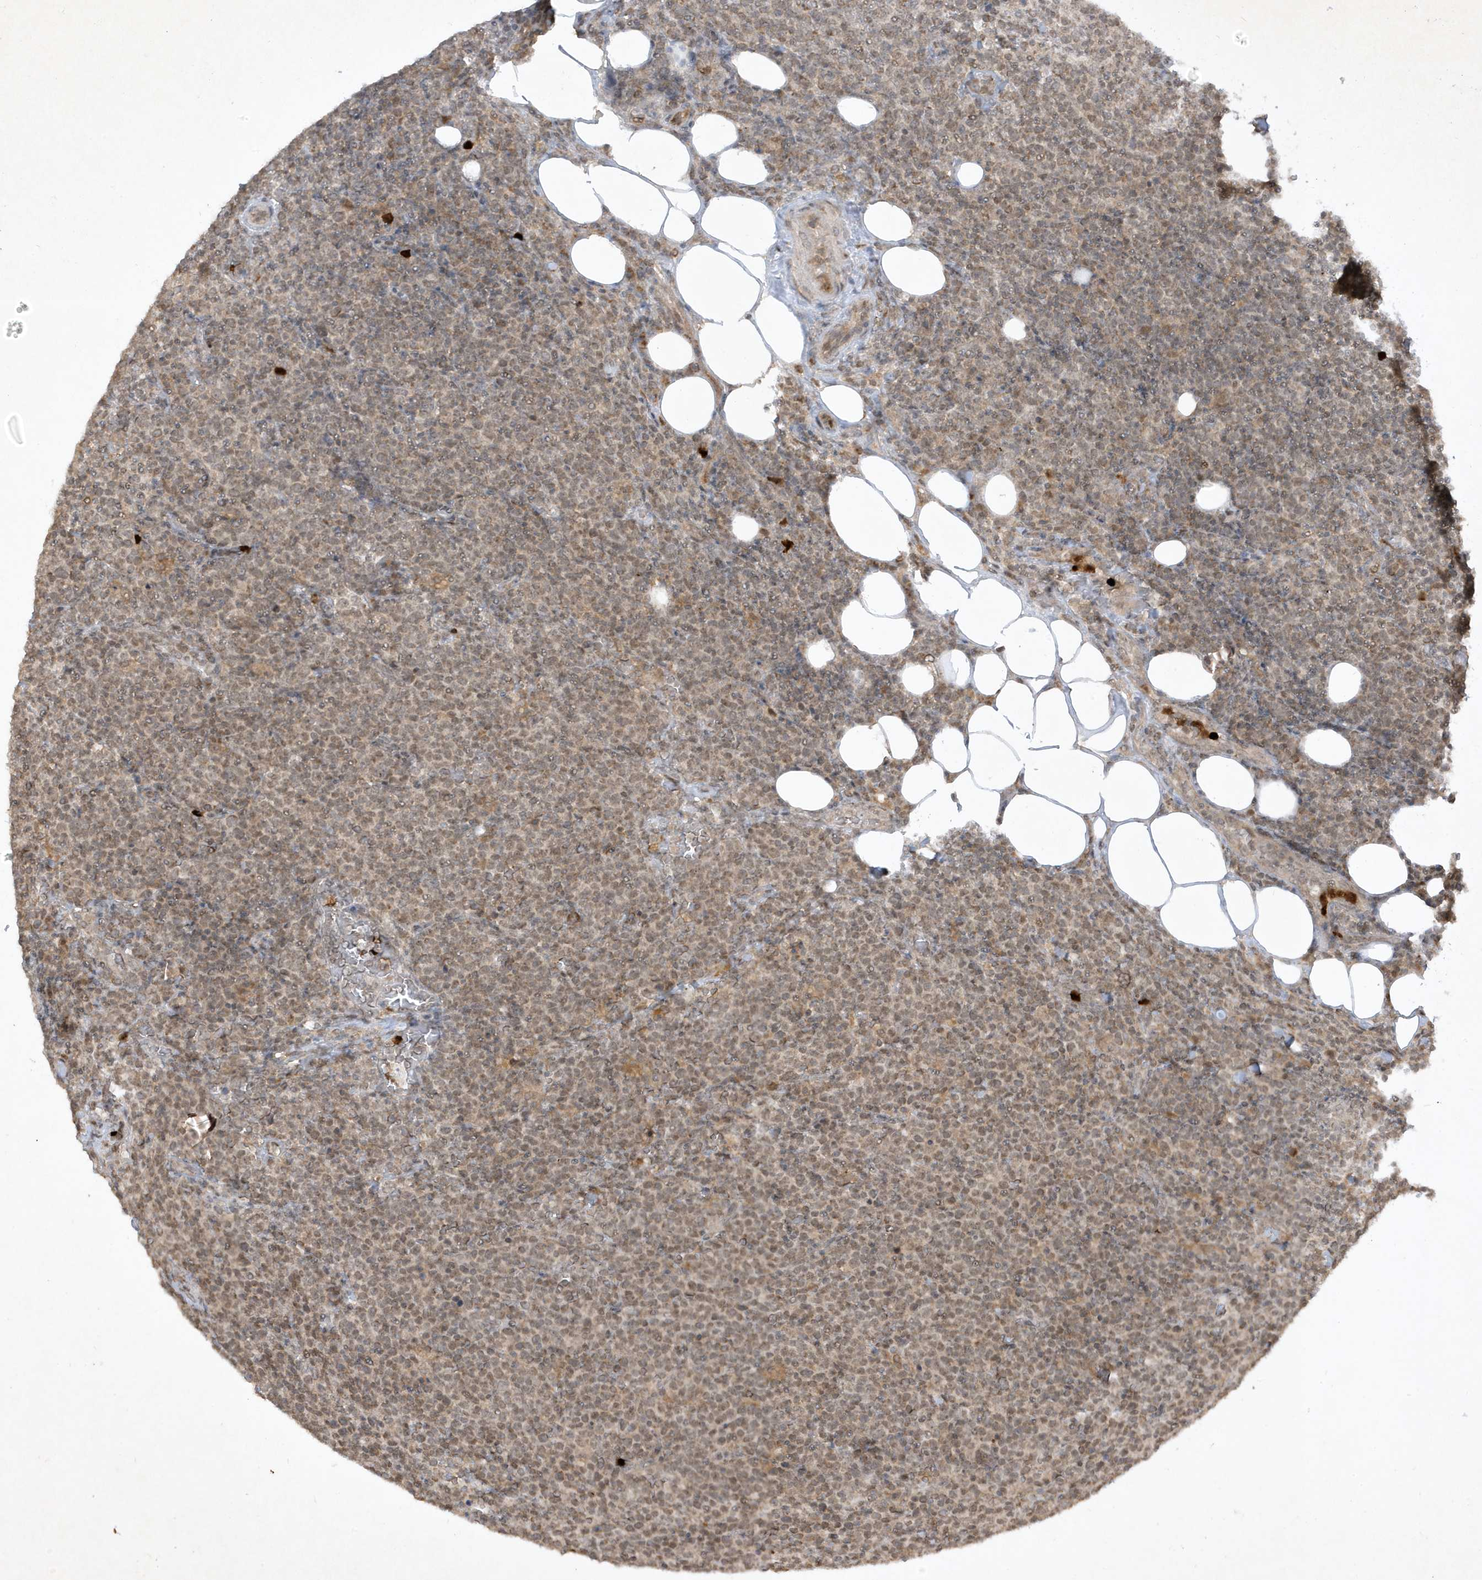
{"staining": {"intensity": "moderate", "quantity": ">75%", "location": "cytoplasmic/membranous,nuclear"}, "tissue": "lymphoma", "cell_type": "Tumor cells", "image_type": "cancer", "snomed": [{"axis": "morphology", "description": "Malignant lymphoma, non-Hodgkin's type, High grade"}, {"axis": "topography", "description": "Lymph node"}], "caption": "This is a photomicrograph of immunohistochemistry staining of lymphoma, which shows moderate staining in the cytoplasmic/membranous and nuclear of tumor cells.", "gene": "ZNF213", "patient": {"sex": "male", "age": 61}}